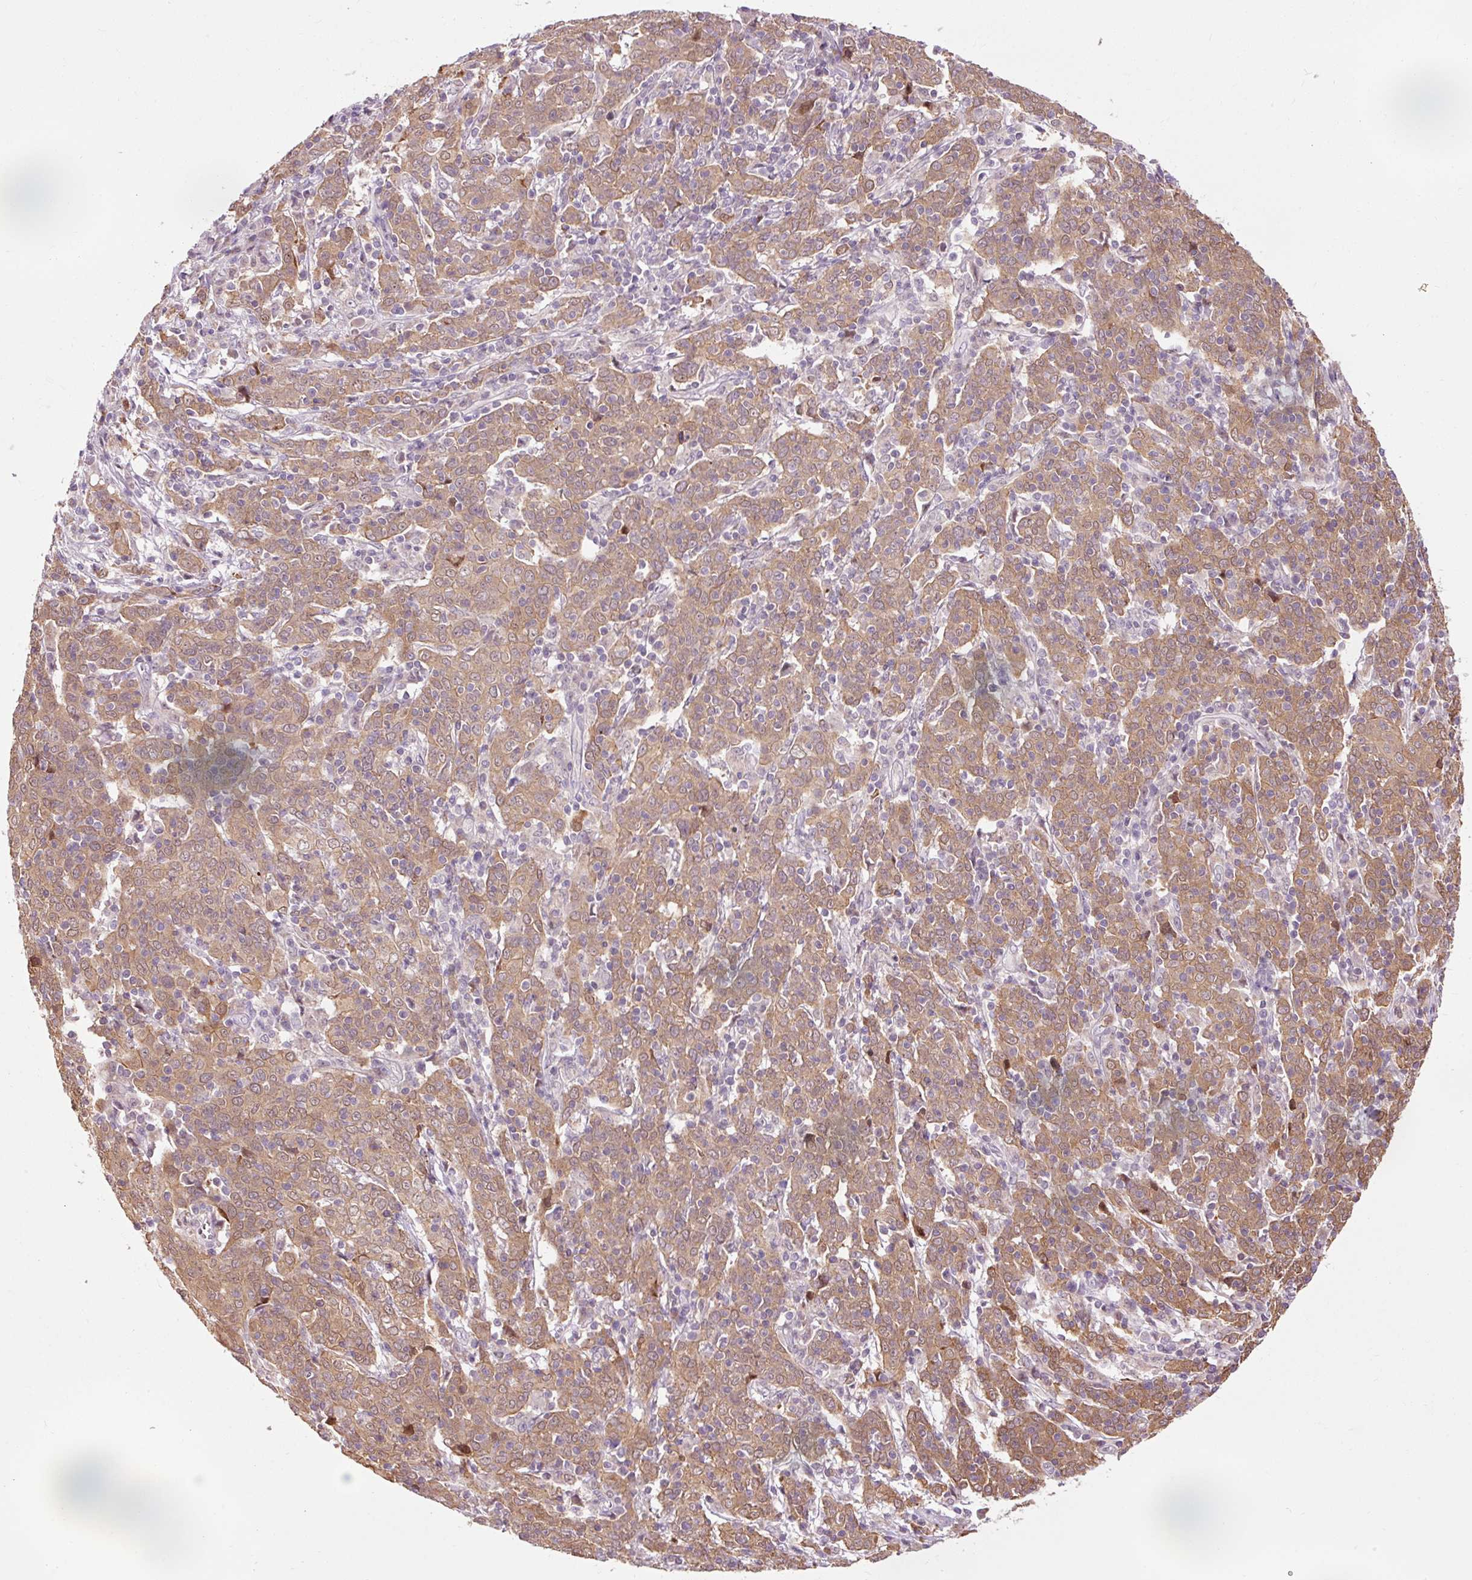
{"staining": {"intensity": "moderate", "quantity": ">75%", "location": "cytoplasmic/membranous"}, "tissue": "cervical cancer", "cell_type": "Tumor cells", "image_type": "cancer", "snomed": [{"axis": "morphology", "description": "Squamous cell carcinoma, NOS"}, {"axis": "topography", "description": "Cervix"}], "caption": "DAB immunohistochemical staining of cervical squamous cell carcinoma shows moderate cytoplasmic/membranous protein staining in approximately >75% of tumor cells.", "gene": "PRDX5", "patient": {"sex": "female", "age": 67}}